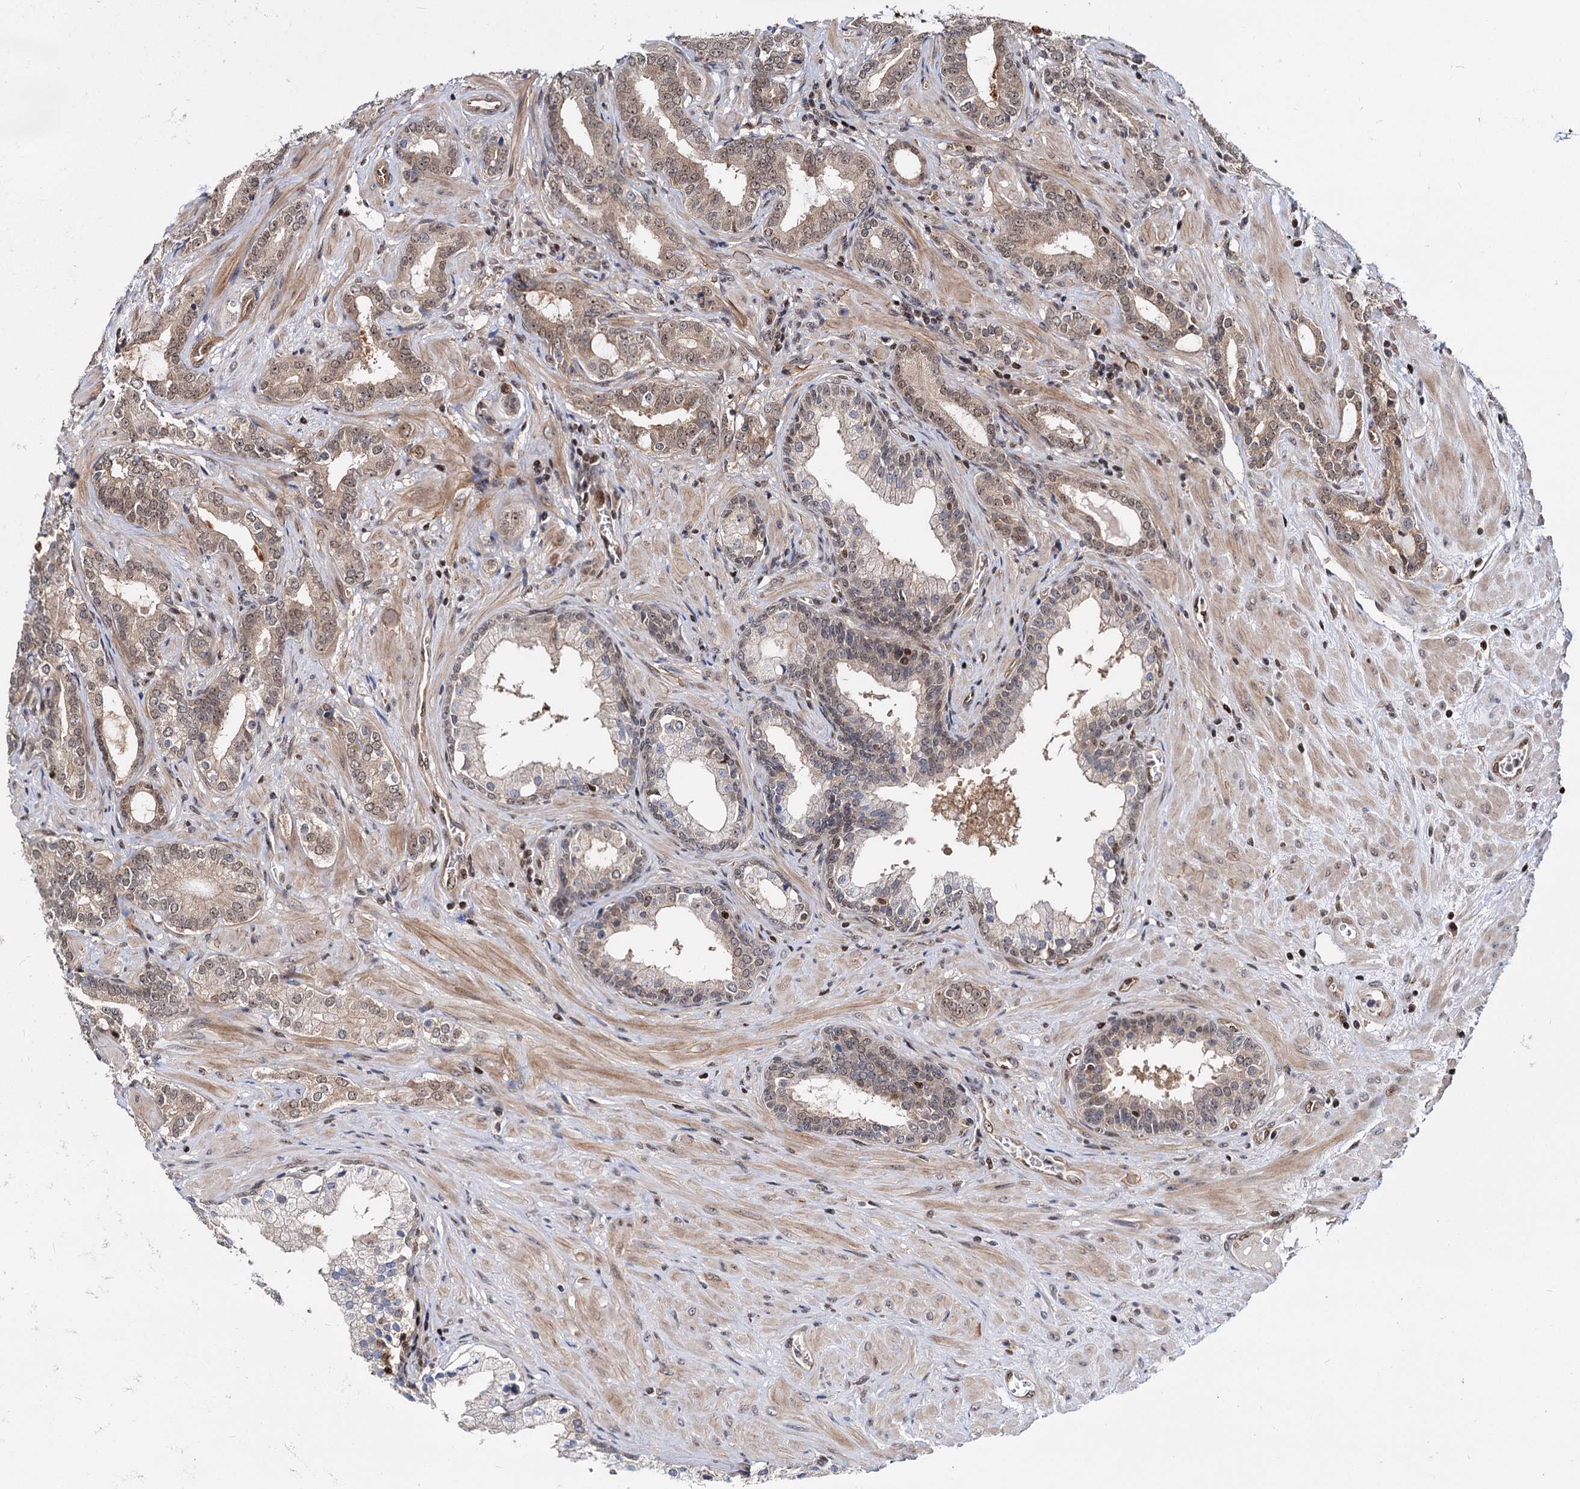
{"staining": {"intensity": "moderate", "quantity": ">75%", "location": "nuclear"}, "tissue": "prostate cancer", "cell_type": "Tumor cells", "image_type": "cancer", "snomed": [{"axis": "morphology", "description": "Adenocarcinoma, High grade"}, {"axis": "topography", "description": "Prostate"}], "caption": "DAB (3,3'-diaminobenzidine) immunohistochemical staining of adenocarcinoma (high-grade) (prostate) demonstrates moderate nuclear protein expression in about >75% of tumor cells. (brown staining indicates protein expression, while blue staining denotes nuclei).", "gene": "UBLCP1", "patient": {"sex": "male", "age": 64}}